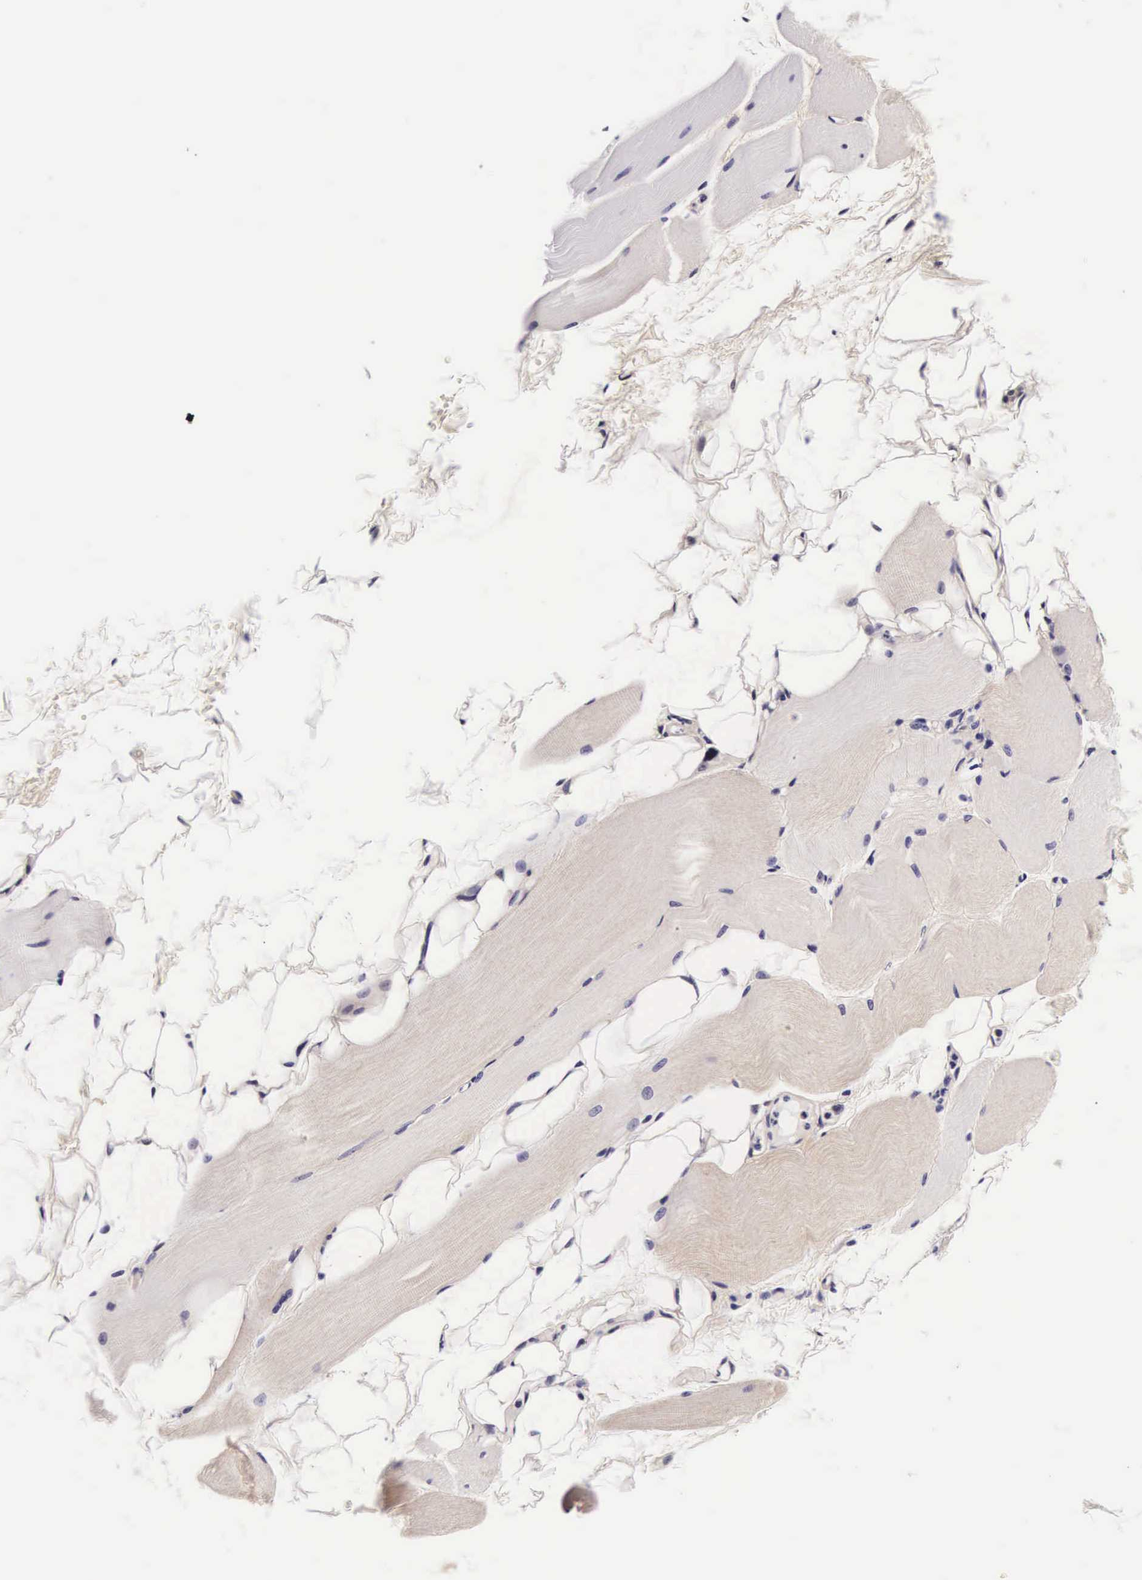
{"staining": {"intensity": "weak", "quantity": "25%-75%", "location": "cytoplasmic/membranous"}, "tissue": "skeletal muscle", "cell_type": "Myocytes", "image_type": "normal", "snomed": [{"axis": "morphology", "description": "Normal tissue, NOS"}, {"axis": "topography", "description": "Skeletal muscle"}, {"axis": "topography", "description": "Parathyroid gland"}], "caption": "This is a micrograph of immunohistochemistry (IHC) staining of unremarkable skeletal muscle, which shows weak positivity in the cytoplasmic/membranous of myocytes.", "gene": "PHETA2", "patient": {"sex": "female", "age": 37}}